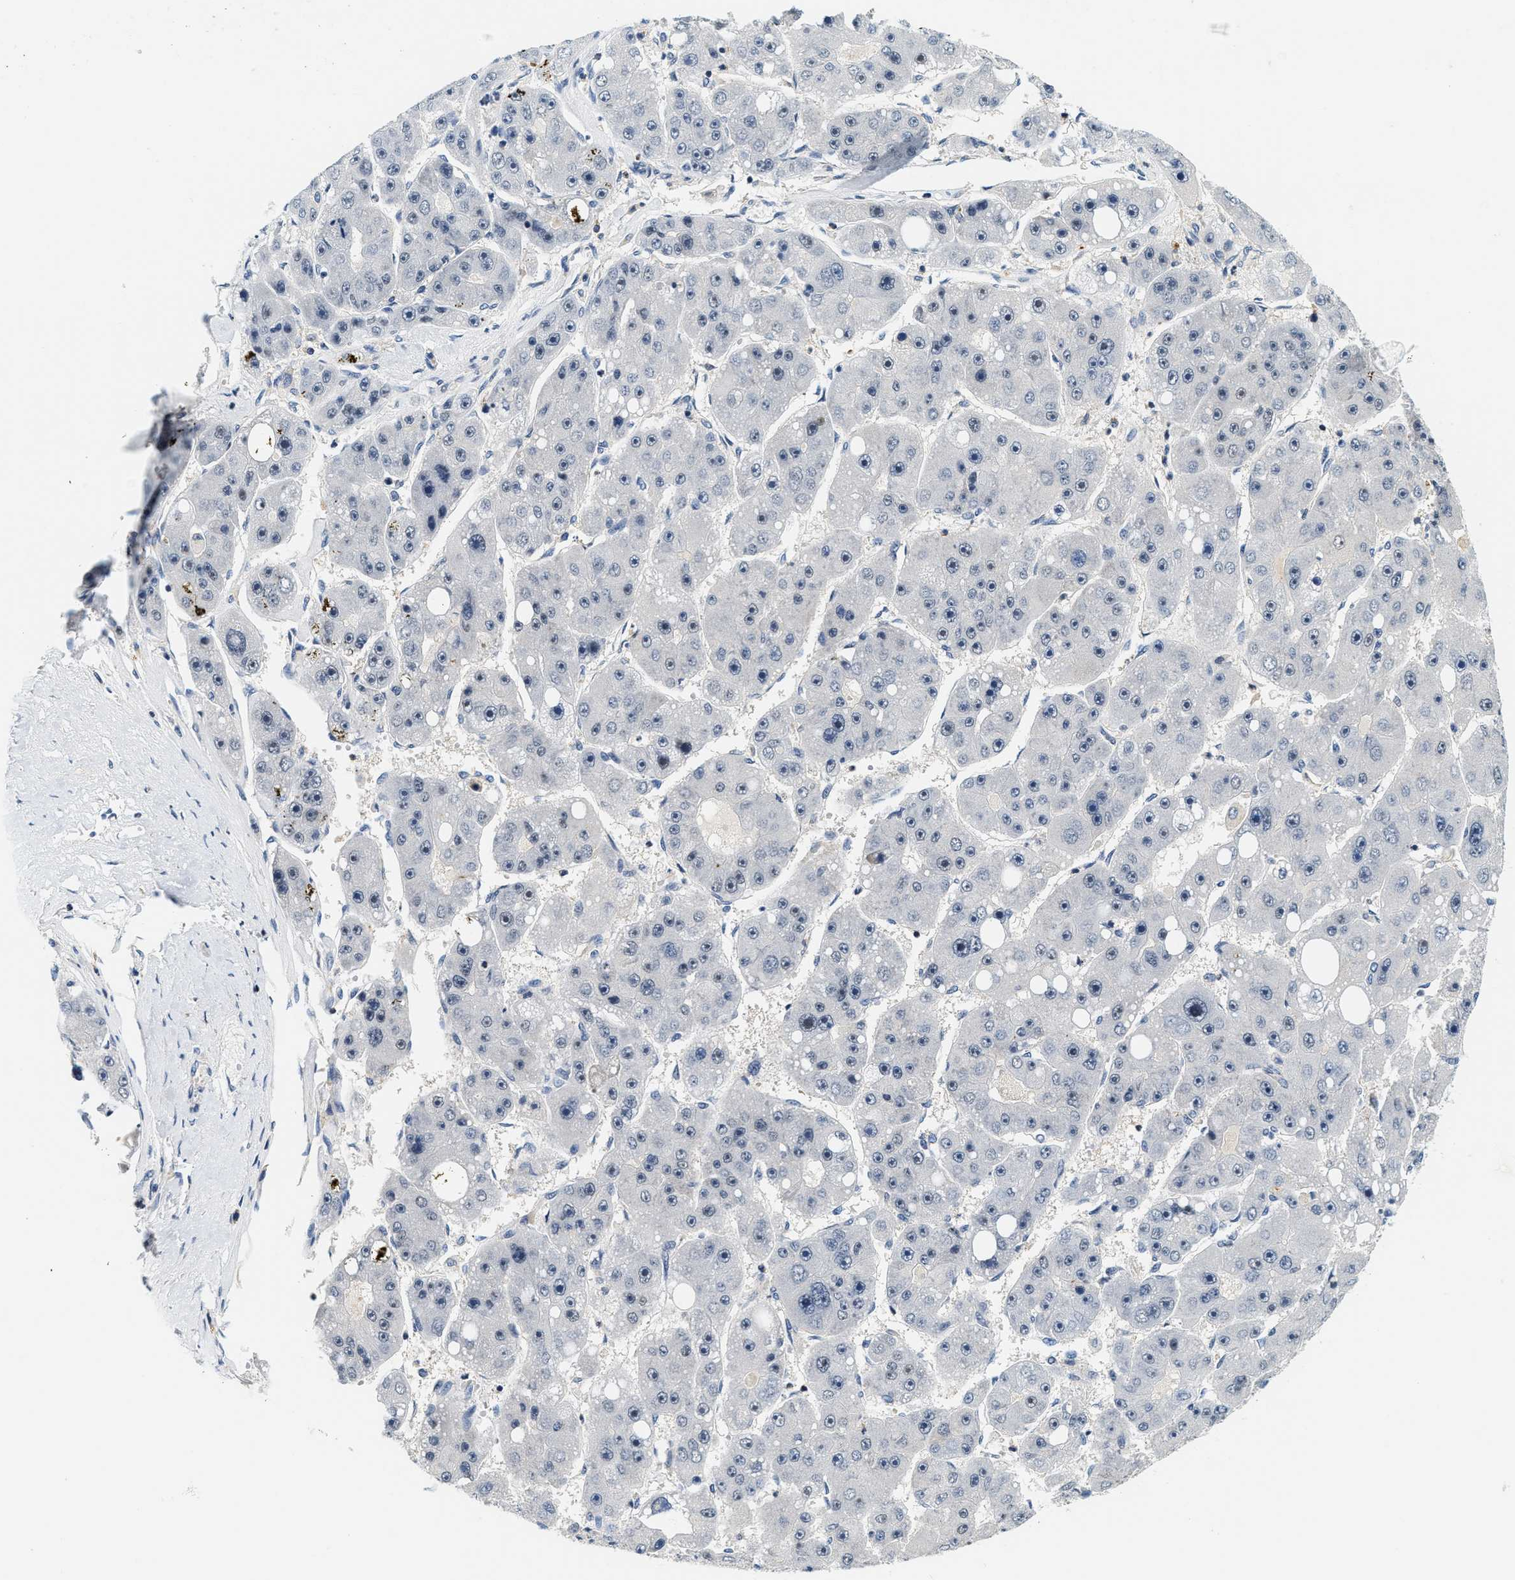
{"staining": {"intensity": "negative", "quantity": "none", "location": "none"}, "tissue": "liver cancer", "cell_type": "Tumor cells", "image_type": "cancer", "snomed": [{"axis": "morphology", "description": "Carcinoma, Hepatocellular, NOS"}, {"axis": "topography", "description": "Liver"}], "caption": "Immunohistochemical staining of human hepatocellular carcinoma (liver) shows no significant staining in tumor cells.", "gene": "SAMD9", "patient": {"sex": "female", "age": 61}}